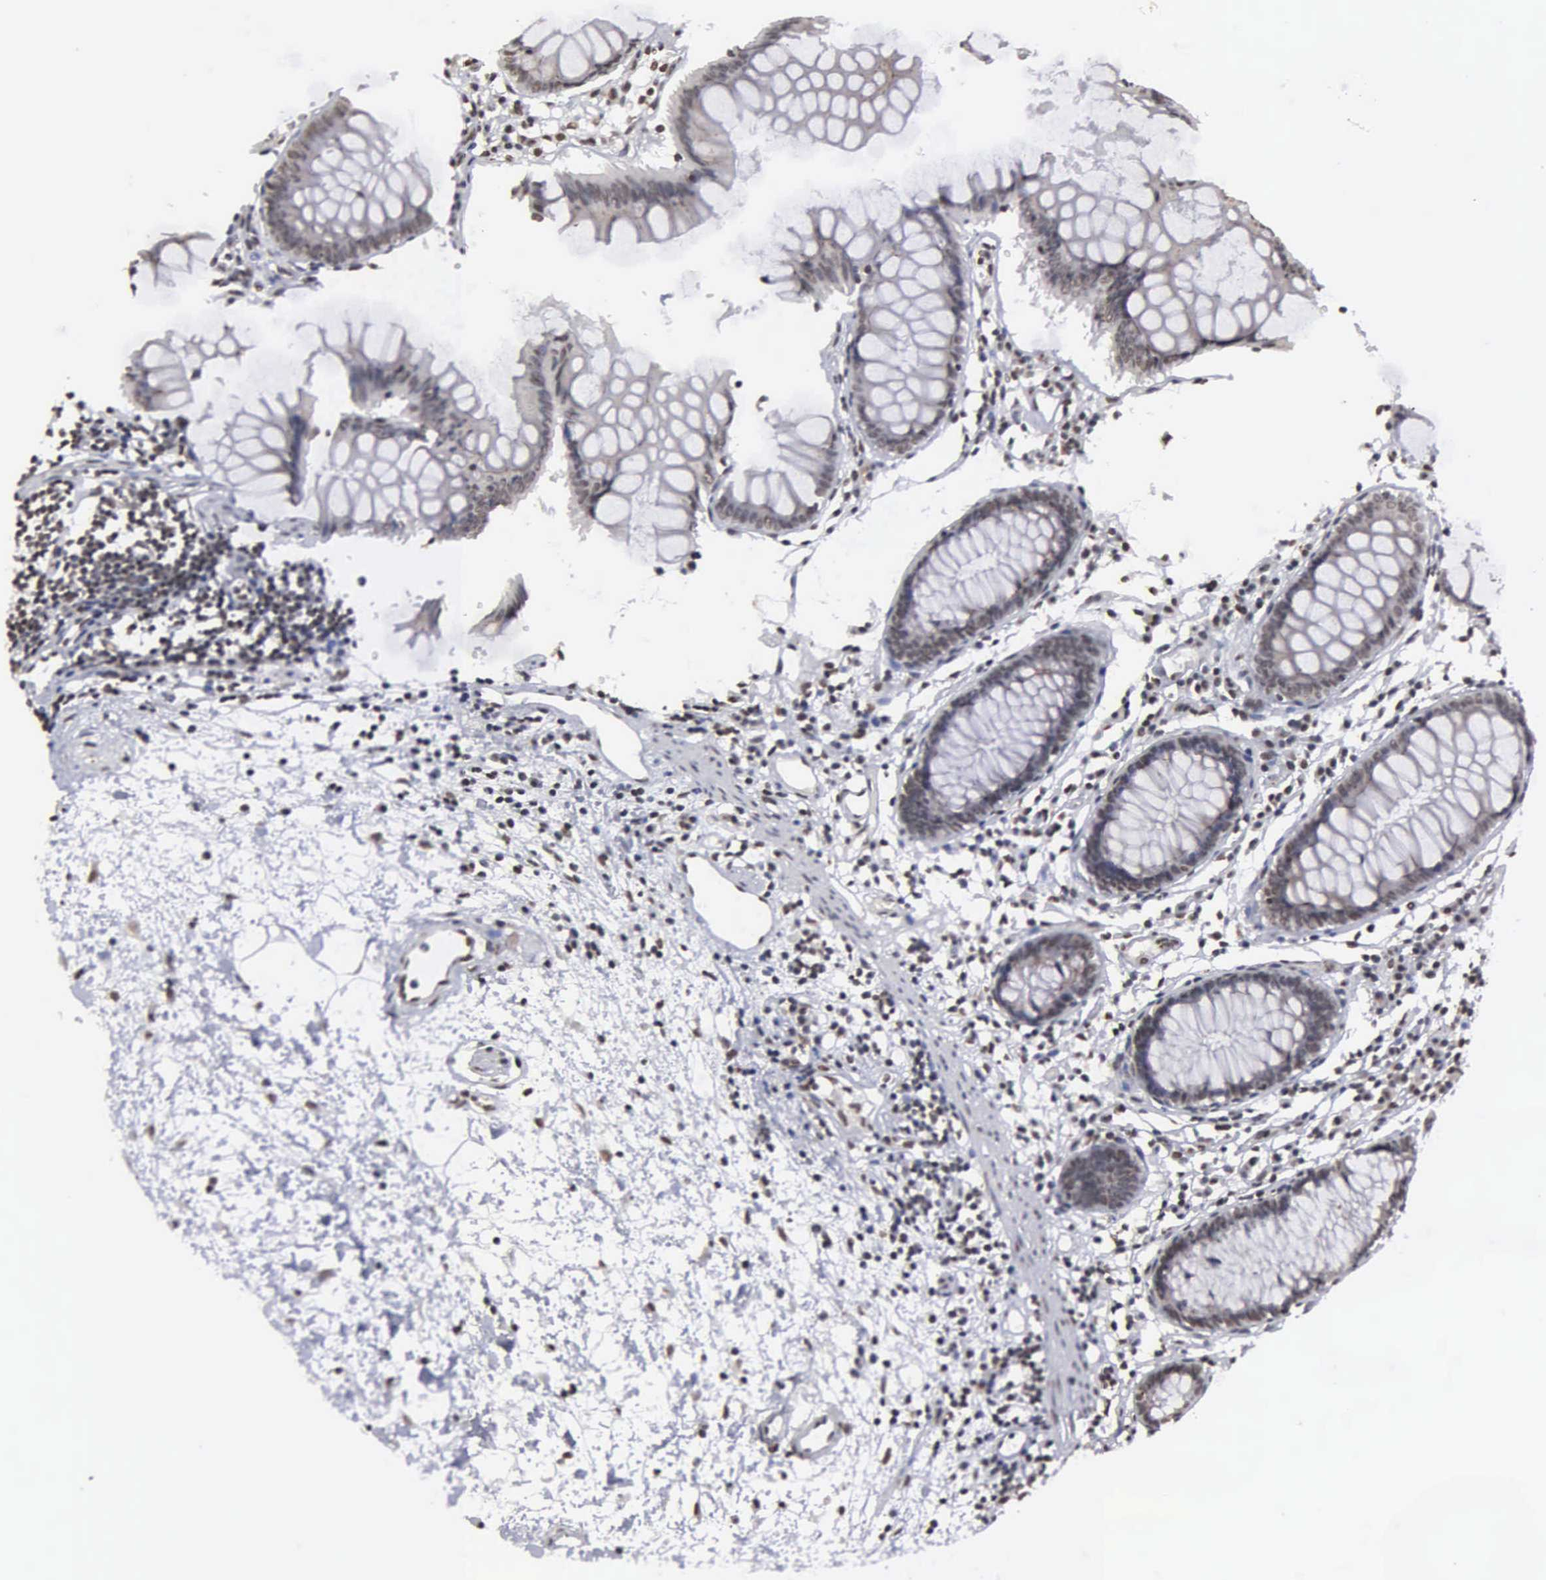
{"staining": {"intensity": "moderate", "quantity": ">75%", "location": "nuclear"}, "tissue": "colon", "cell_type": "Endothelial cells", "image_type": "normal", "snomed": [{"axis": "morphology", "description": "Normal tissue, NOS"}, {"axis": "topography", "description": "Colon"}], "caption": "Immunohistochemistry histopathology image of normal colon stained for a protein (brown), which displays medium levels of moderate nuclear staining in about >75% of endothelial cells.", "gene": "GTF2A1", "patient": {"sex": "female", "age": 55}}